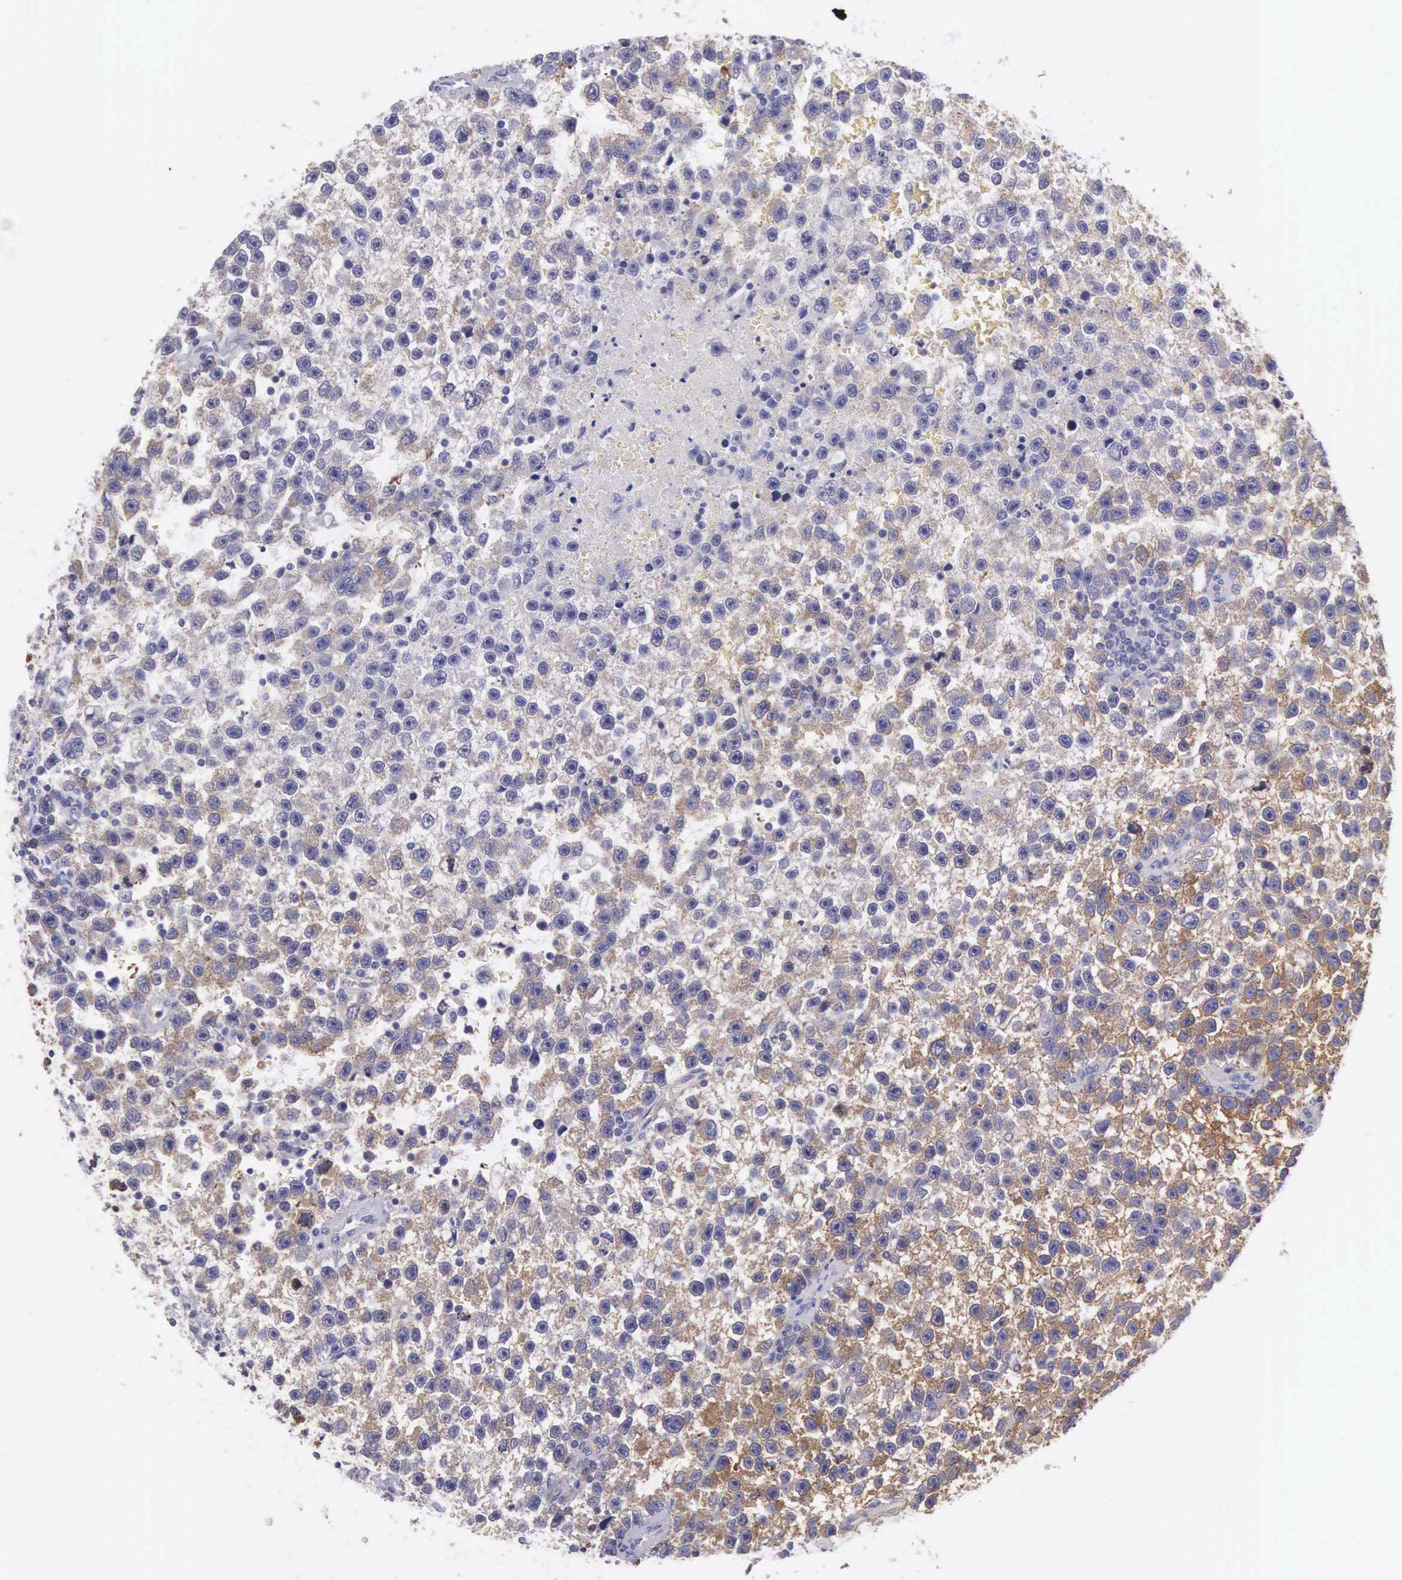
{"staining": {"intensity": "weak", "quantity": "25%-75%", "location": "cytoplasmic/membranous"}, "tissue": "testis cancer", "cell_type": "Tumor cells", "image_type": "cancer", "snomed": [{"axis": "morphology", "description": "Seminoma, NOS"}, {"axis": "topography", "description": "Testis"}], "caption": "Immunohistochemical staining of human testis cancer exhibits low levels of weak cytoplasmic/membranous positivity in about 25%-75% of tumor cells. The staining was performed using DAB (3,3'-diaminobenzidine) to visualize the protein expression in brown, while the nuclei were stained in blue with hematoxylin (Magnification: 20x).", "gene": "OSBPL3", "patient": {"sex": "male", "age": 33}}